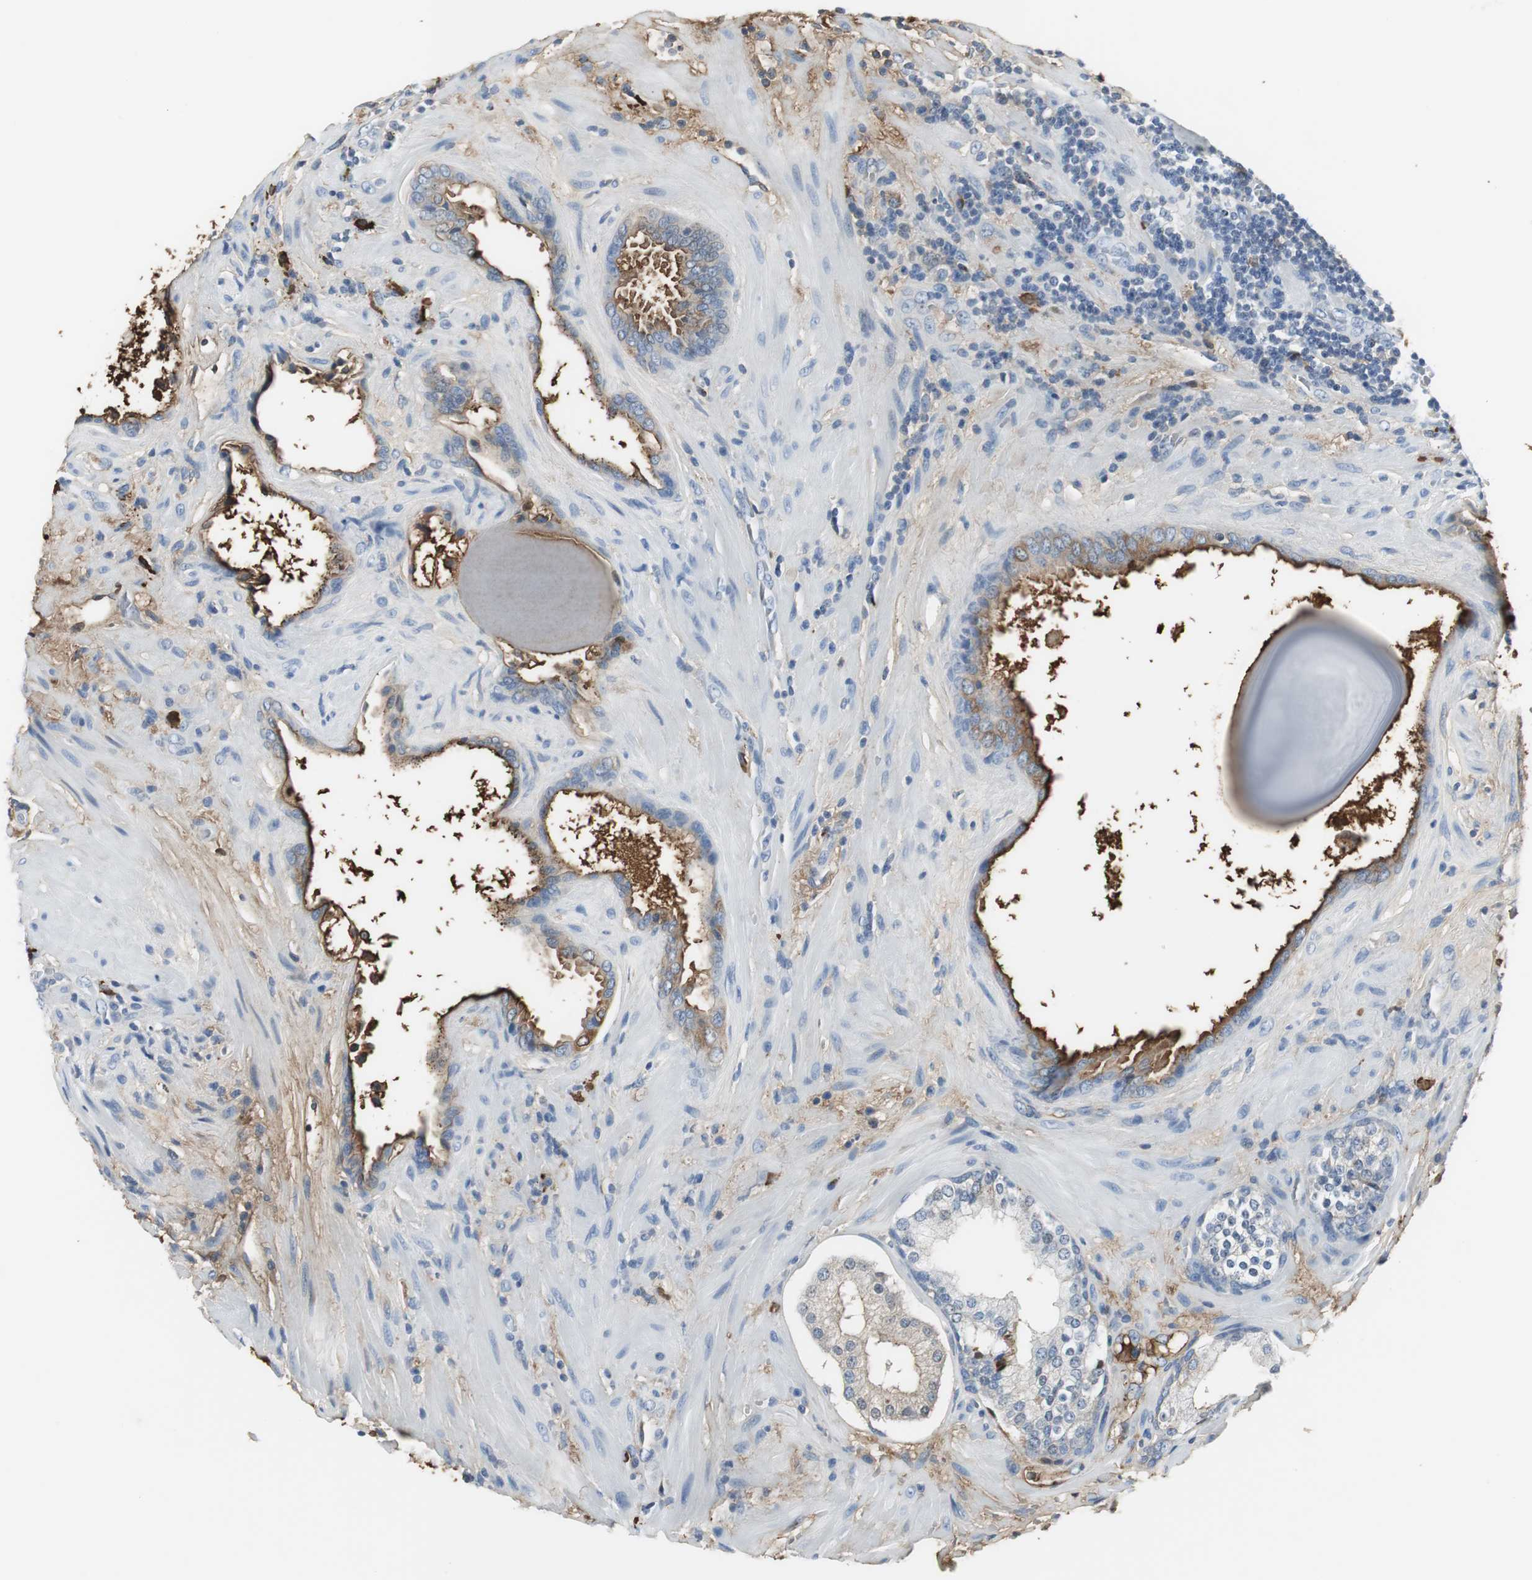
{"staining": {"intensity": "weak", "quantity": "<25%", "location": "cytoplasmic/membranous"}, "tissue": "prostate cancer", "cell_type": "Tumor cells", "image_type": "cancer", "snomed": [{"axis": "morphology", "description": "Adenocarcinoma, High grade"}, {"axis": "topography", "description": "Prostate"}], "caption": "The immunohistochemistry histopathology image has no significant staining in tumor cells of prostate cancer tissue.", "gene": "IGHA1", "patient": {"sex": "male", "age": 68}}